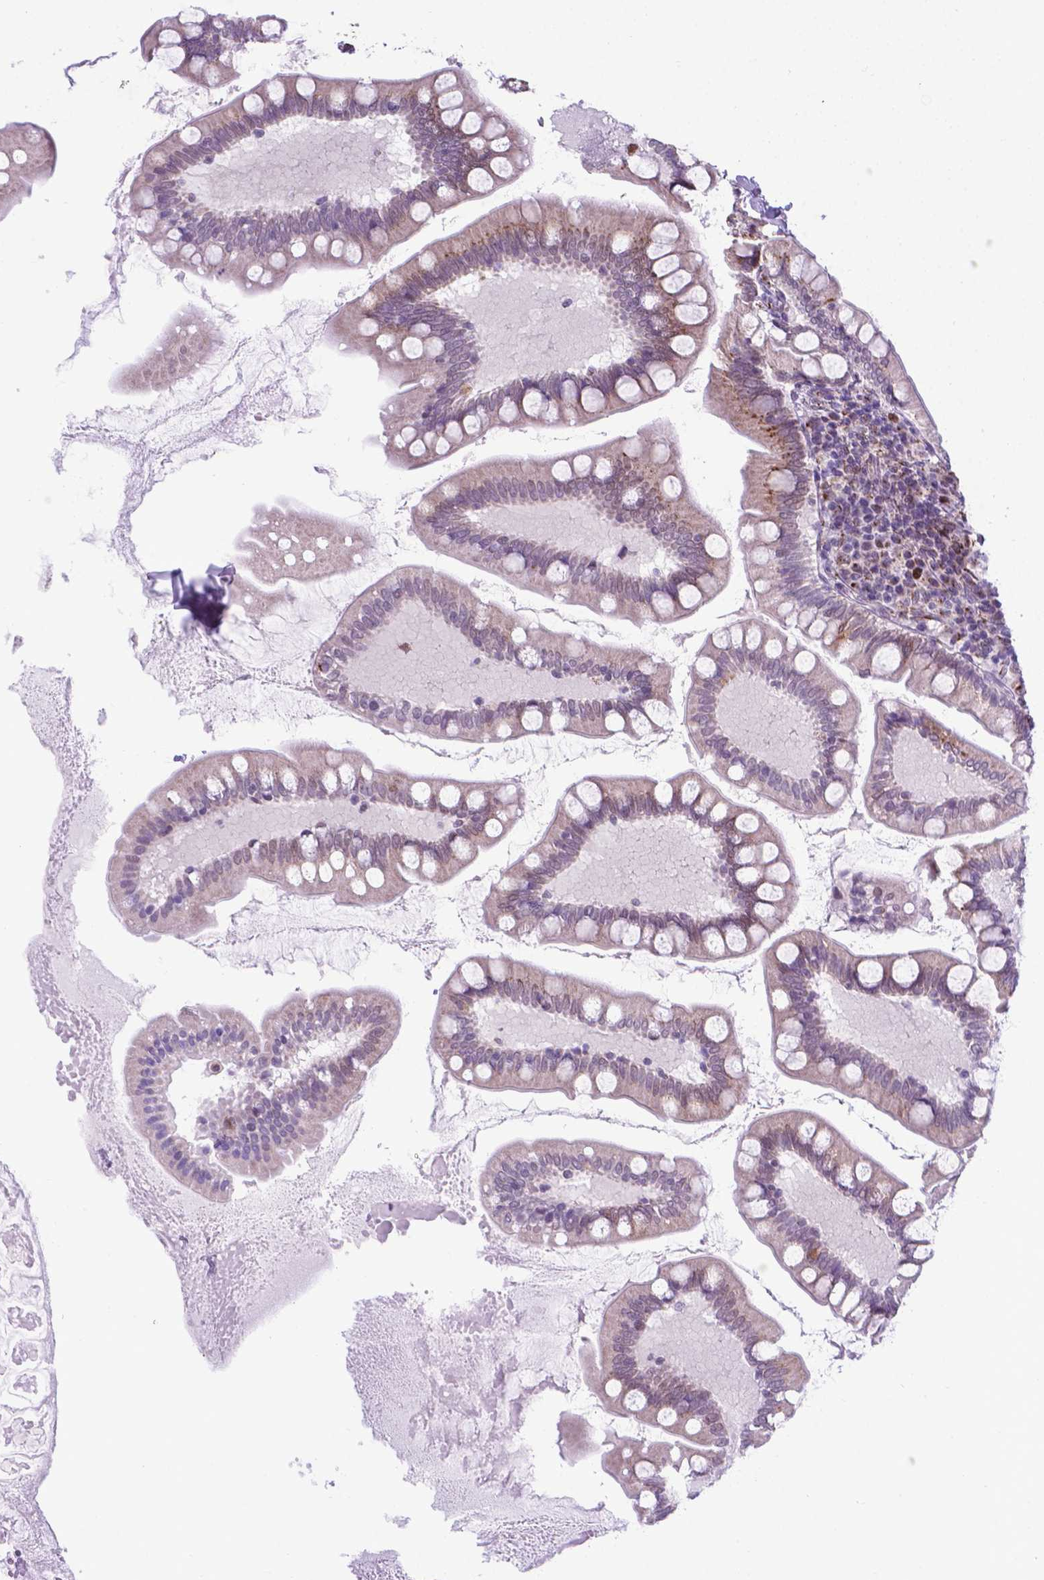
{"staining": {"intensity": "moderate", "quantity": "25%-75%", "location": "cytoplasmic/membranous"}, "tissue": "small intestine", "cell_type": "Glandular cells", "image_type": "normal", "snomed": [{"axis": "morphology", "description": "Normal tissue, NOS"}, {"axis": "topography", "description": "Small intestine"}], "caption": "Glandular cells reveal medium levels of moderate cytoplasmic/membranous expression in about 25%-75% of cells in unremarkable small intestine. Nuclei are stained in blue.", "gene": "MRPL10", "patient": {"sex": "female", "age": 56}}